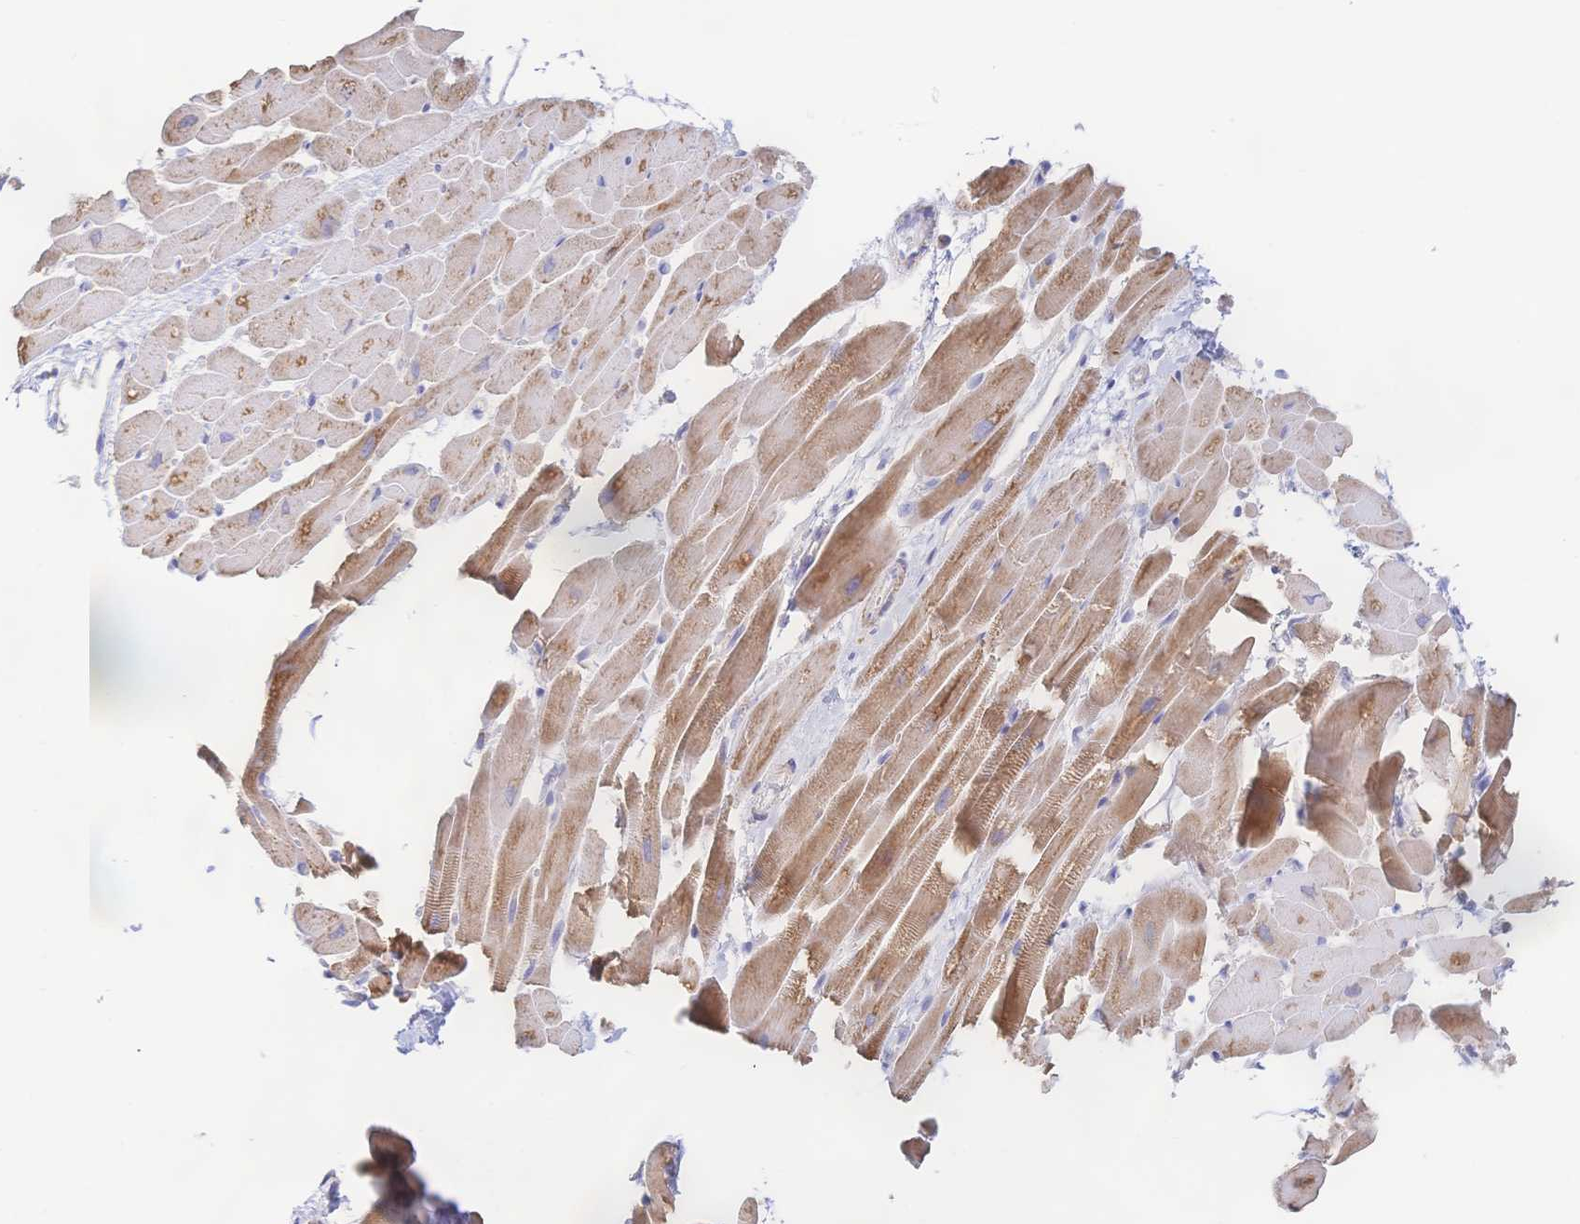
{"staining": {"intensity": "moderate", "quantity": ">75%", "location": "cytoplasmic/membranous"}, "tissue": "heart muscle", "cell_type": "Cardiomyocytes", "image_type": "normal", "snomed": [{"axis": "morphology", "description": "Normal tissue, NOS"}, {"axis": "topography", "description": "Heart"}], "caption": "DAB (3,3'-diaminobenzidine) immunohistochemical staining of benign human heart muscle exhibits moderate cytoplasmic/membranous protein staining in approximately >75% of cardiomyocytes.", "gene": "SYNGR4", "patient": {"sex": "male", "age": 37}}